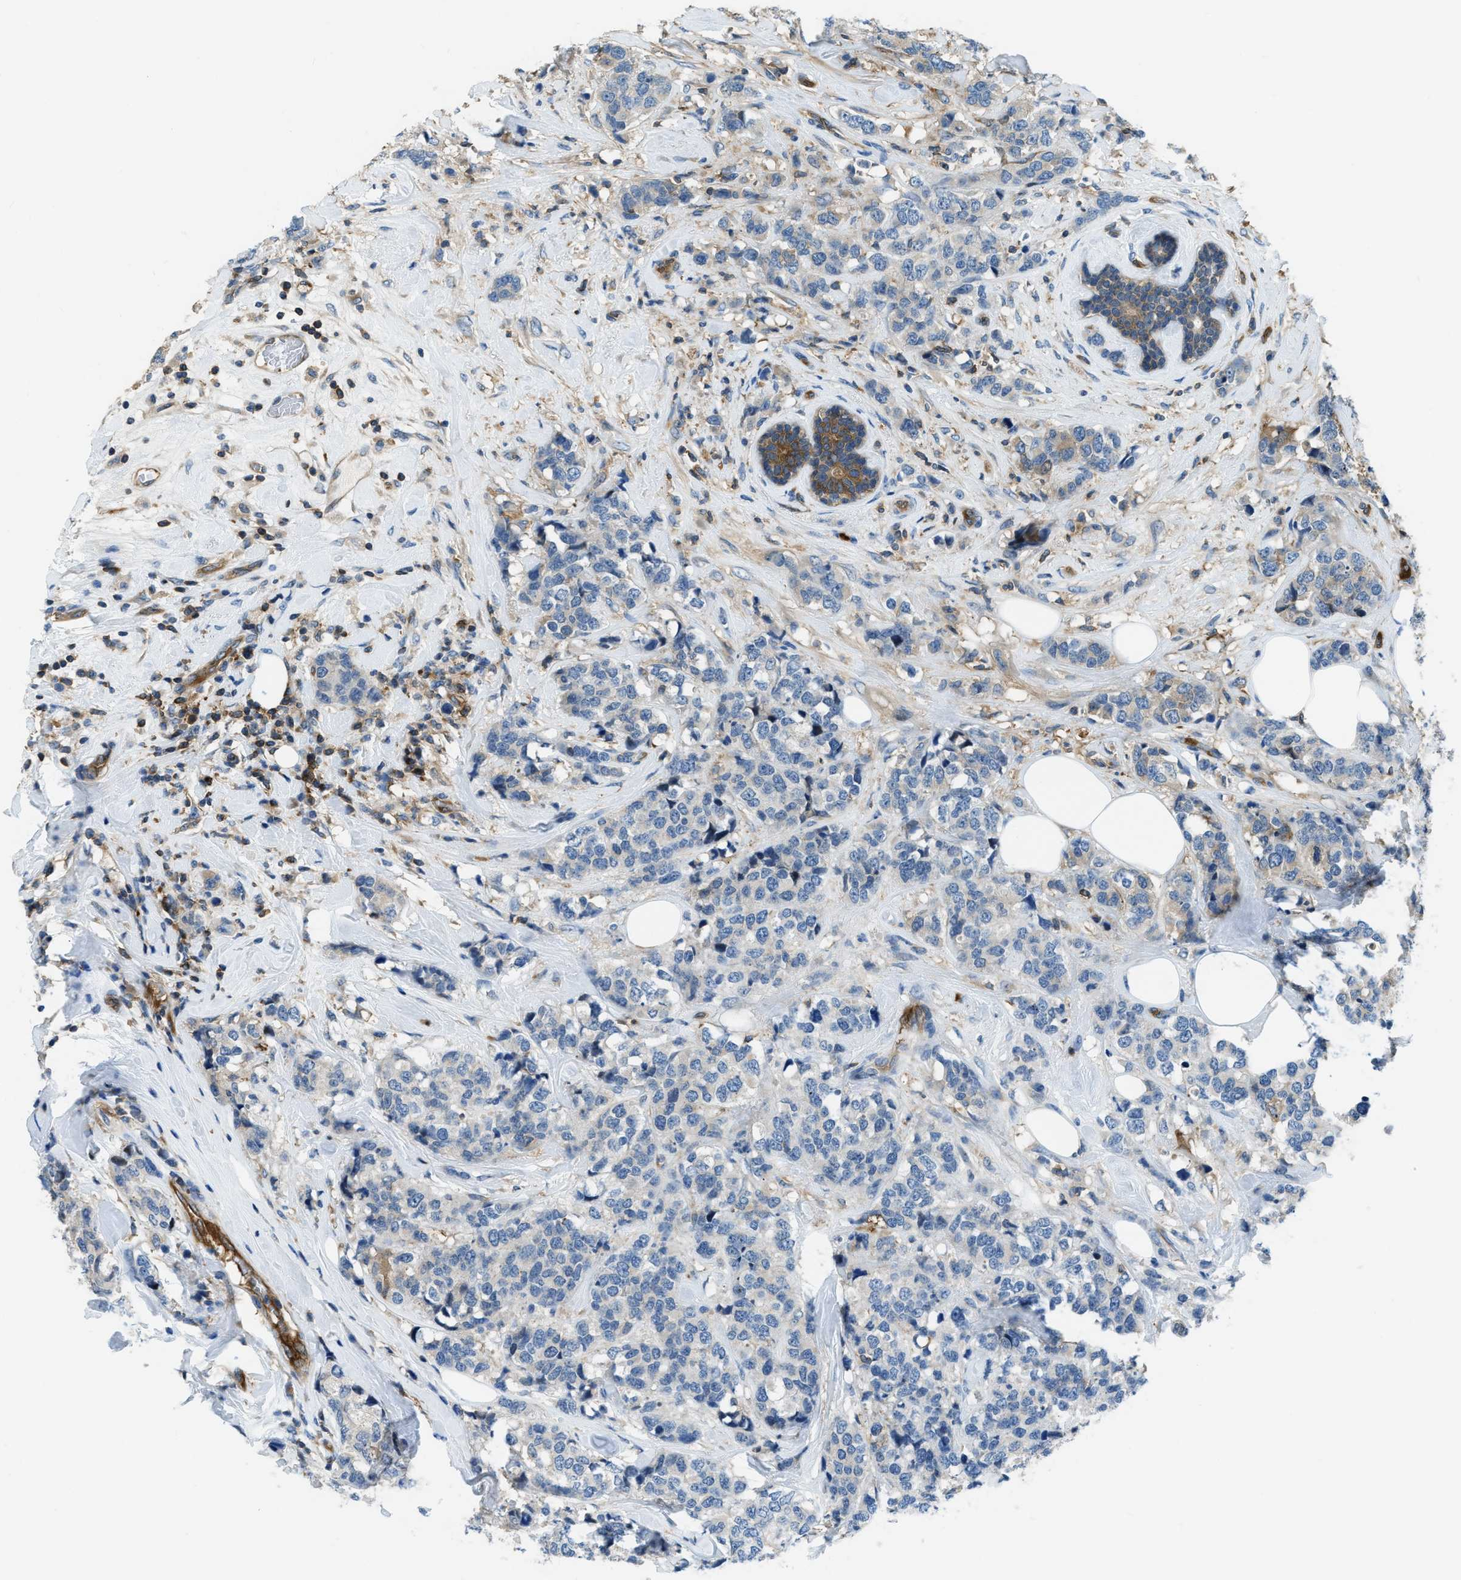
{"staining": {"intensity": "negative", "quantity": "none", "location": "none"}, "tissue": "breast cancer", "cell_type": "Tumor cells", "image_type": "cancer", "snomed": [{"axis": "morphology", "description": "Lobular carcinoma"}, {"axis": "topography", "description": "Breast"}], "caption": "This image is of breast cancer stained with IHC to label a protein in brown with the nuclei are counter-stained blue. There is no expression in tumor cells. The staining is performed using DAB brown chromogen with nuclei counter-stained in using hematoxylin.", "gene": "PFKP", "patient": {"sex": "female", "age": 59}}